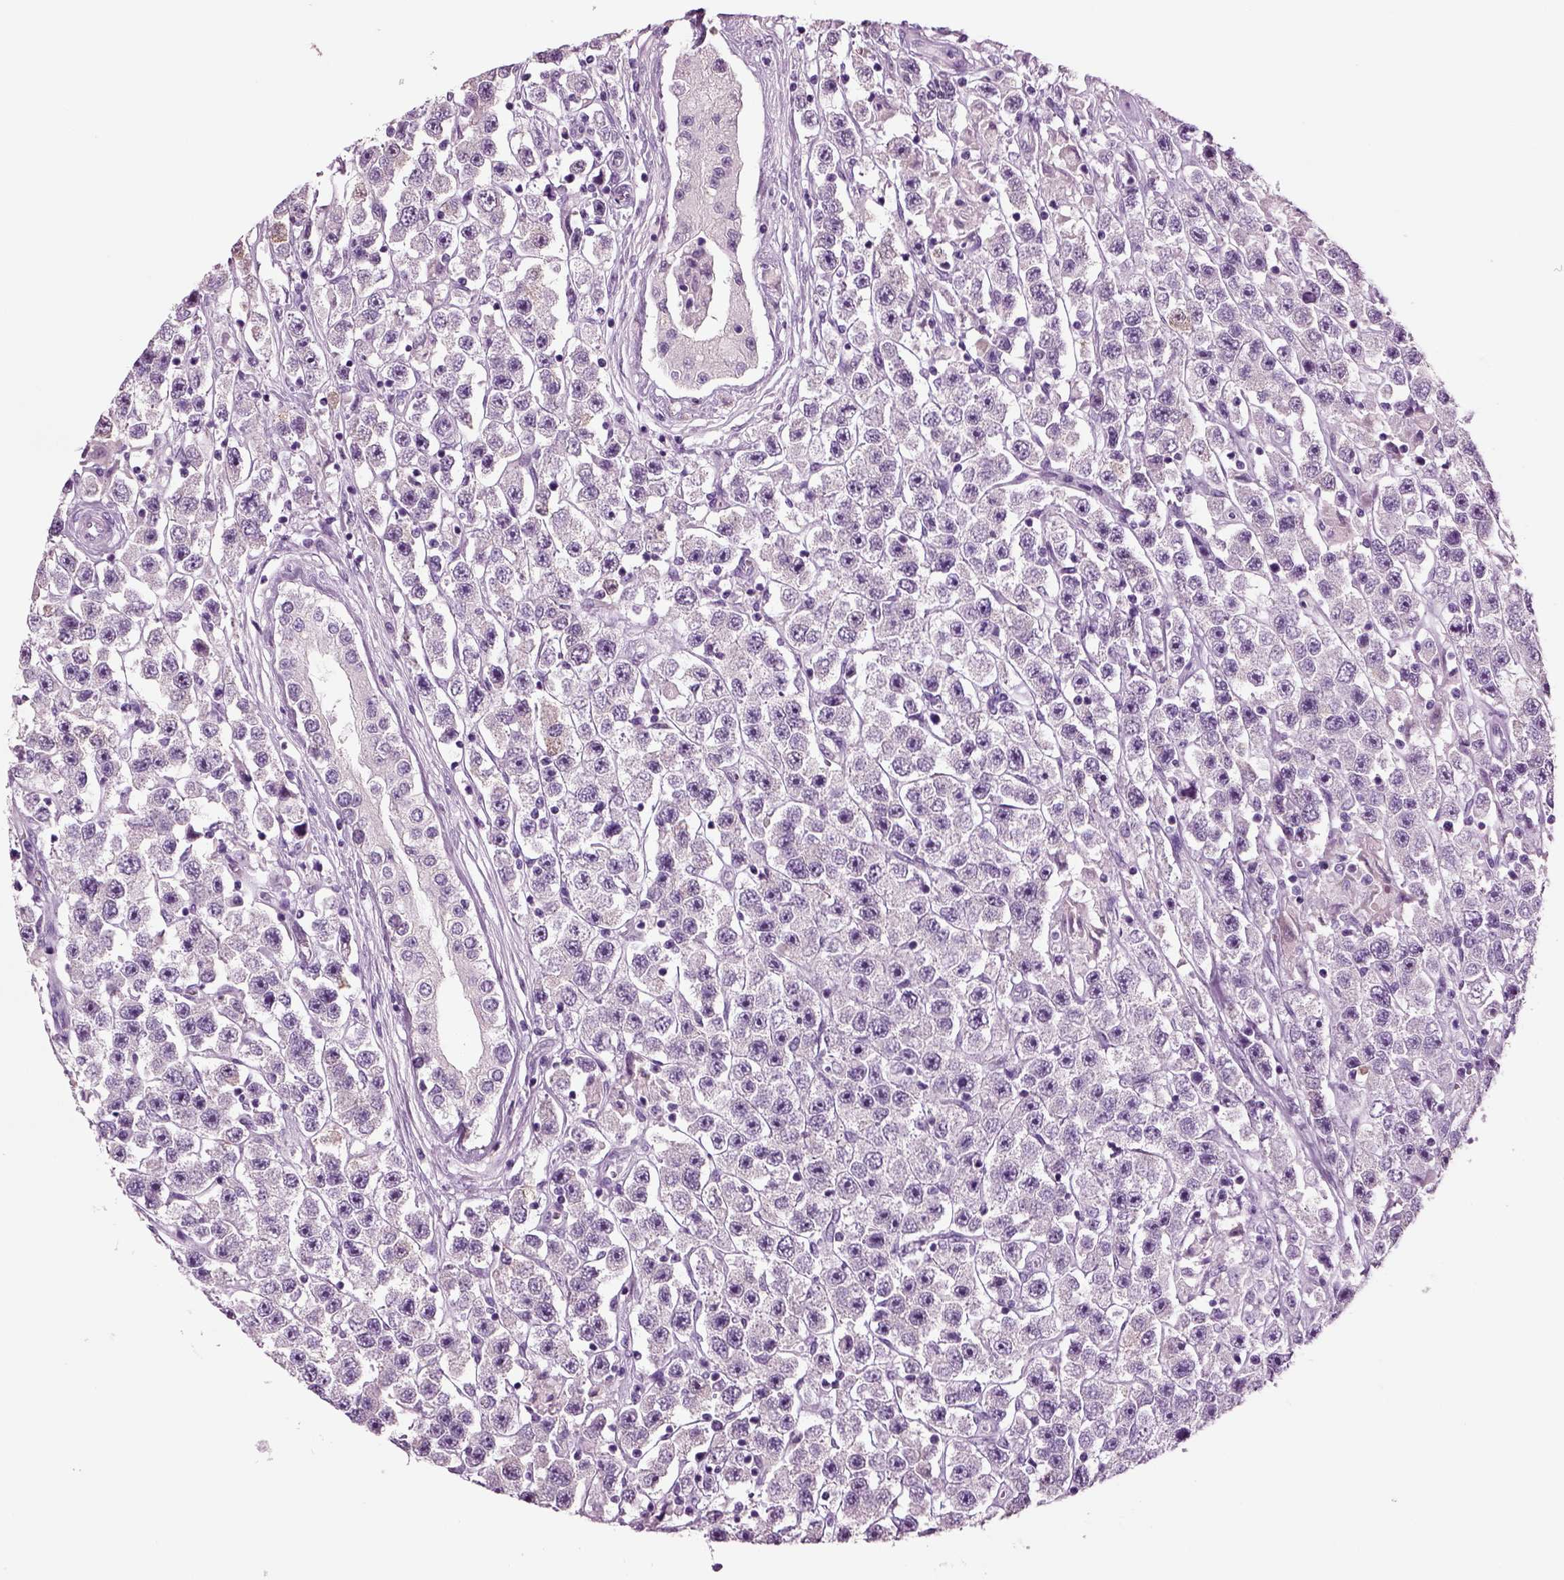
{"staining": {"intensity": "negative", "quantity": "none", "location": "none"}, "tissue": "testis cancer", "cell_type": "Tumor cells", "image_type": "cancer", "snomed": [{"axis": "morphology", "description": "Seminoma, NOS"}, {"axis": "topography", "description": "Testis"}], "caption": "This photomicrograph is of testis cancer stained with IHC to label a protein in brown with the nuclei are counter-stained blue. There is no staining in tumor cells.", "gene": "CRABP1", "patient": {"sex": "male", "age": 45}}